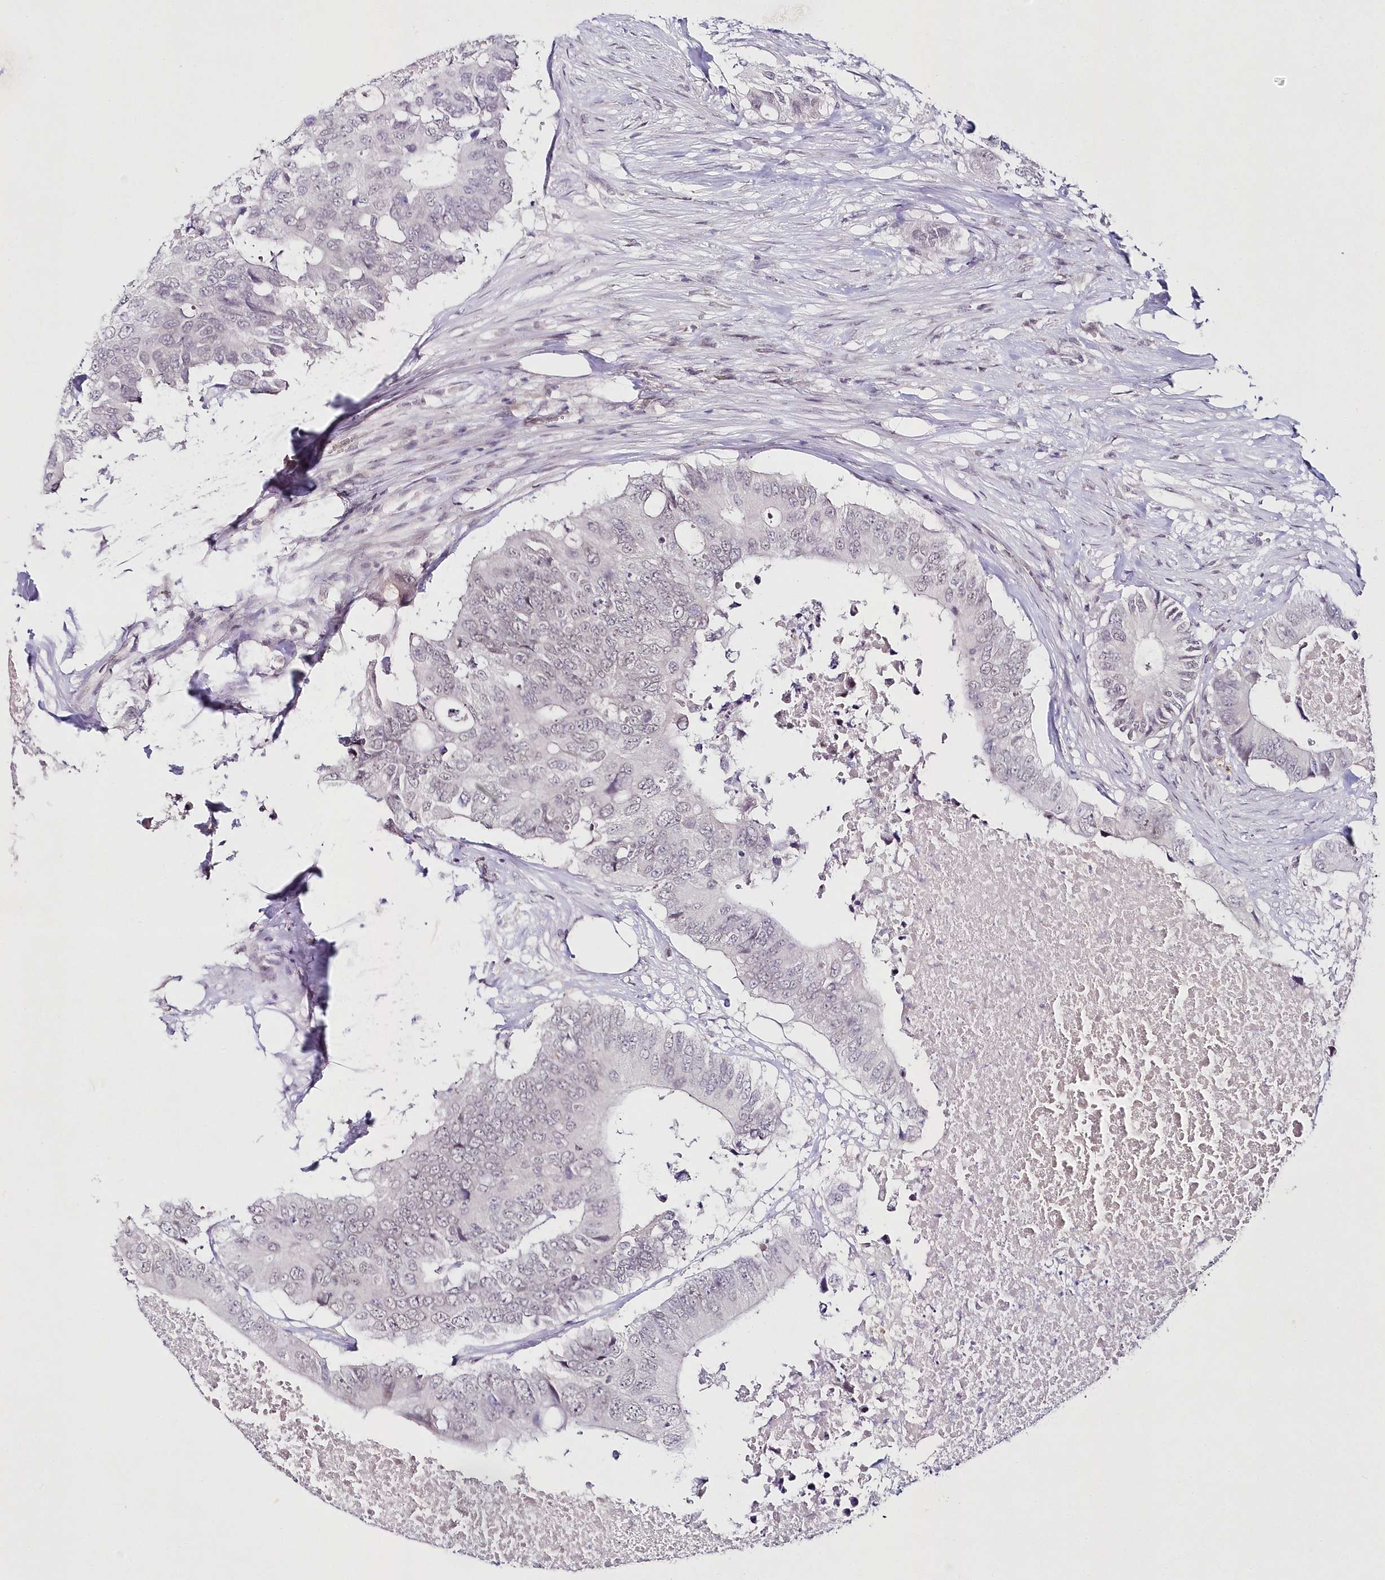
{"staining": {"intensity": "negative", "quantity": "none", "location": "none"}, "tissue": "colorectal cancer", "cell_type": "Tumor cells", "image_type": "cancer", "snomed": [{"axis": "morphology", "description": "Adenocarcinoma, NOS"}, {"axis": "topography", "description": "Colon"}], "caption": "The photomicrograph displays no significant positivity in tumor cells of colorectal cancer (adenocarcinoma). Nuclei are stained in blue.", "gene": "HYCC2", "patient": {"sex": "male", "age": 71}}